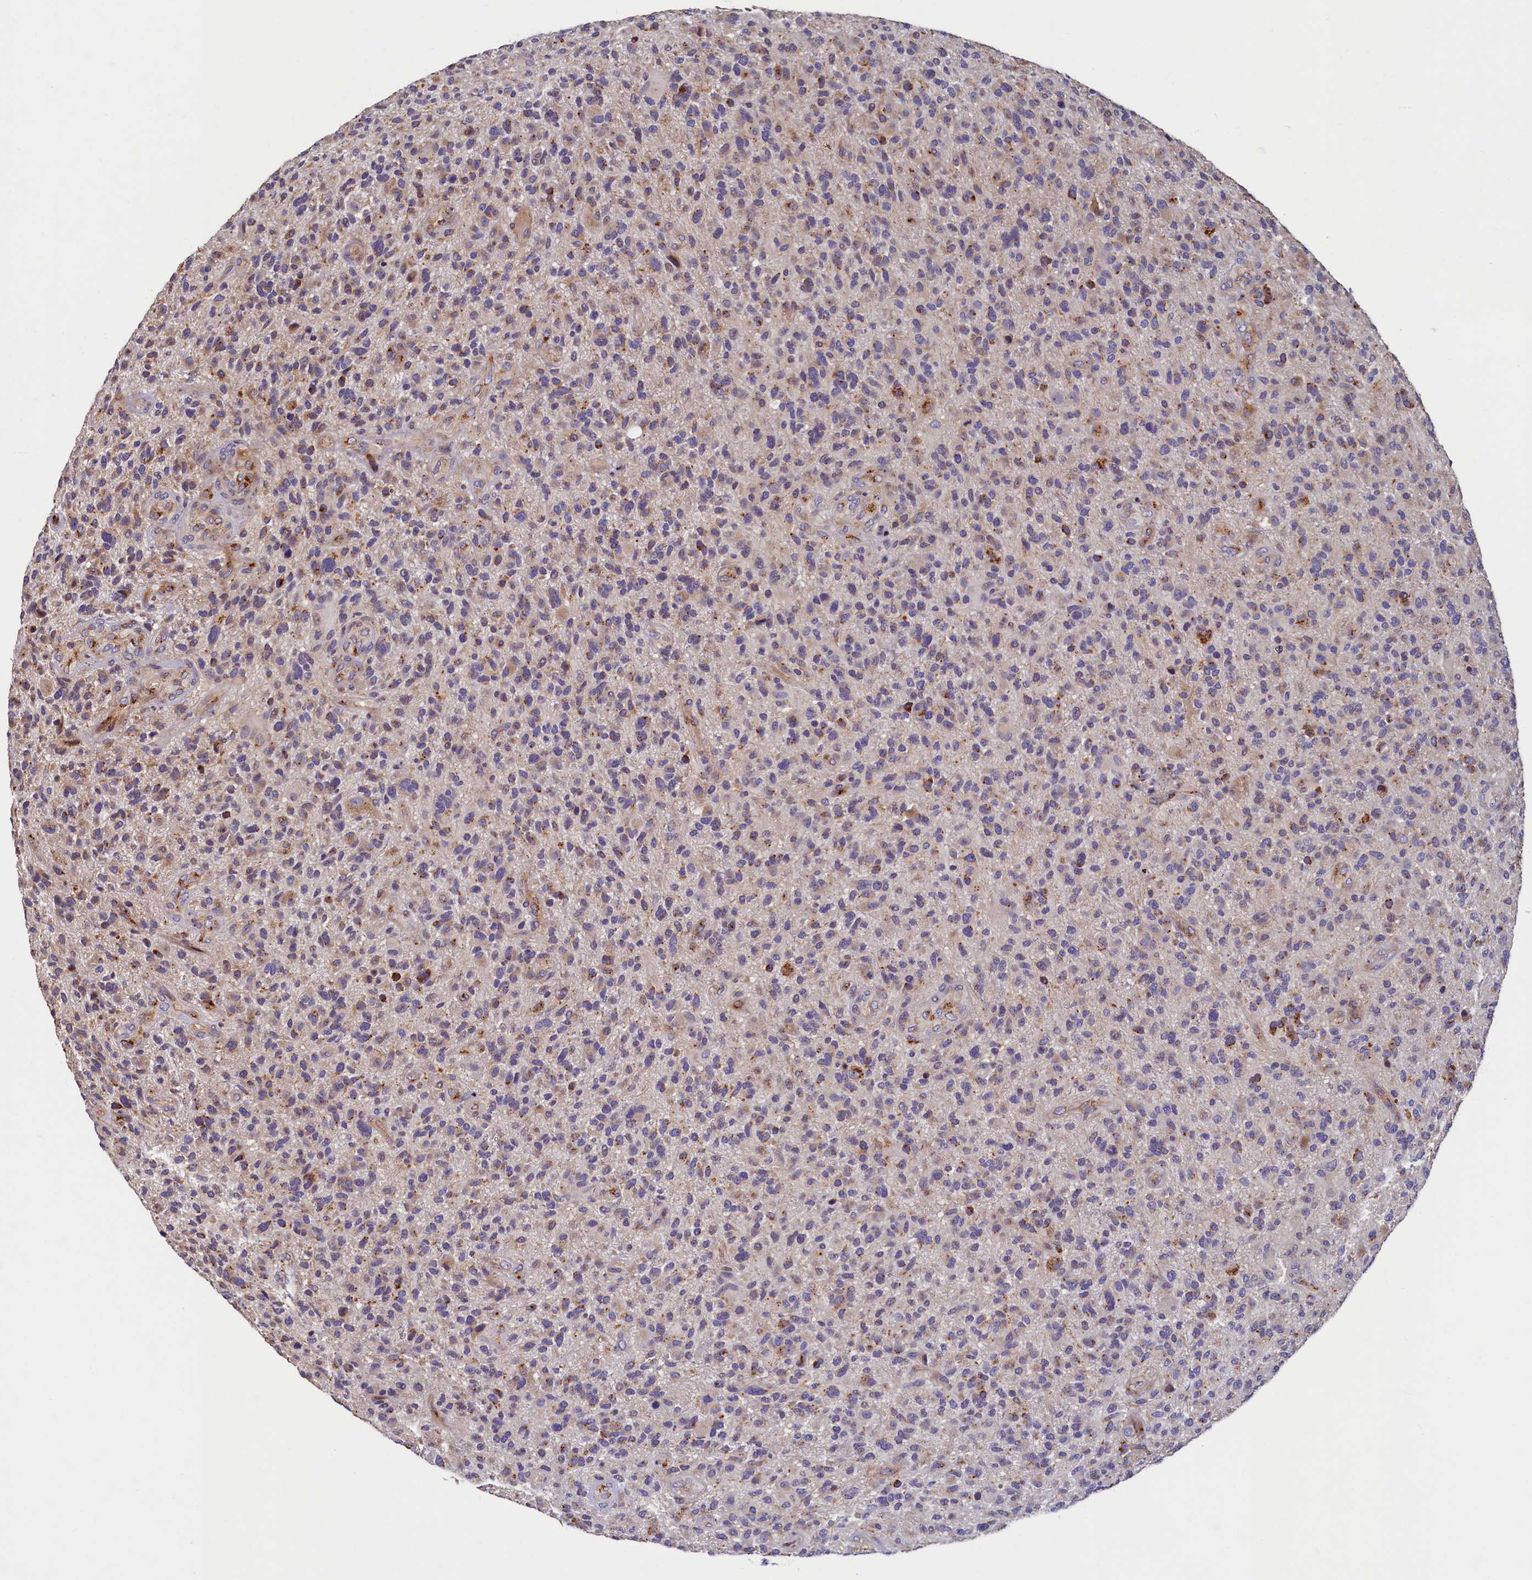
{"staining": {"intensity": "weak", "quantity": "<25%", "location": "cytoplasmic/membranous"}, "tissue": "glioma", "cell_type": "Tumor cells", "image_type": "cancer", "snomed": [{"axis": "morphology", "description": "Glioma, malignant, High grade"}, {"axis": "topography", "description": "Brain"}], "caption": "Histopathology image shows no significant protein positivity in tumor cells of glioma.", "gene": "TMEM181", "patient": {"sex": "male", "age": 47}}